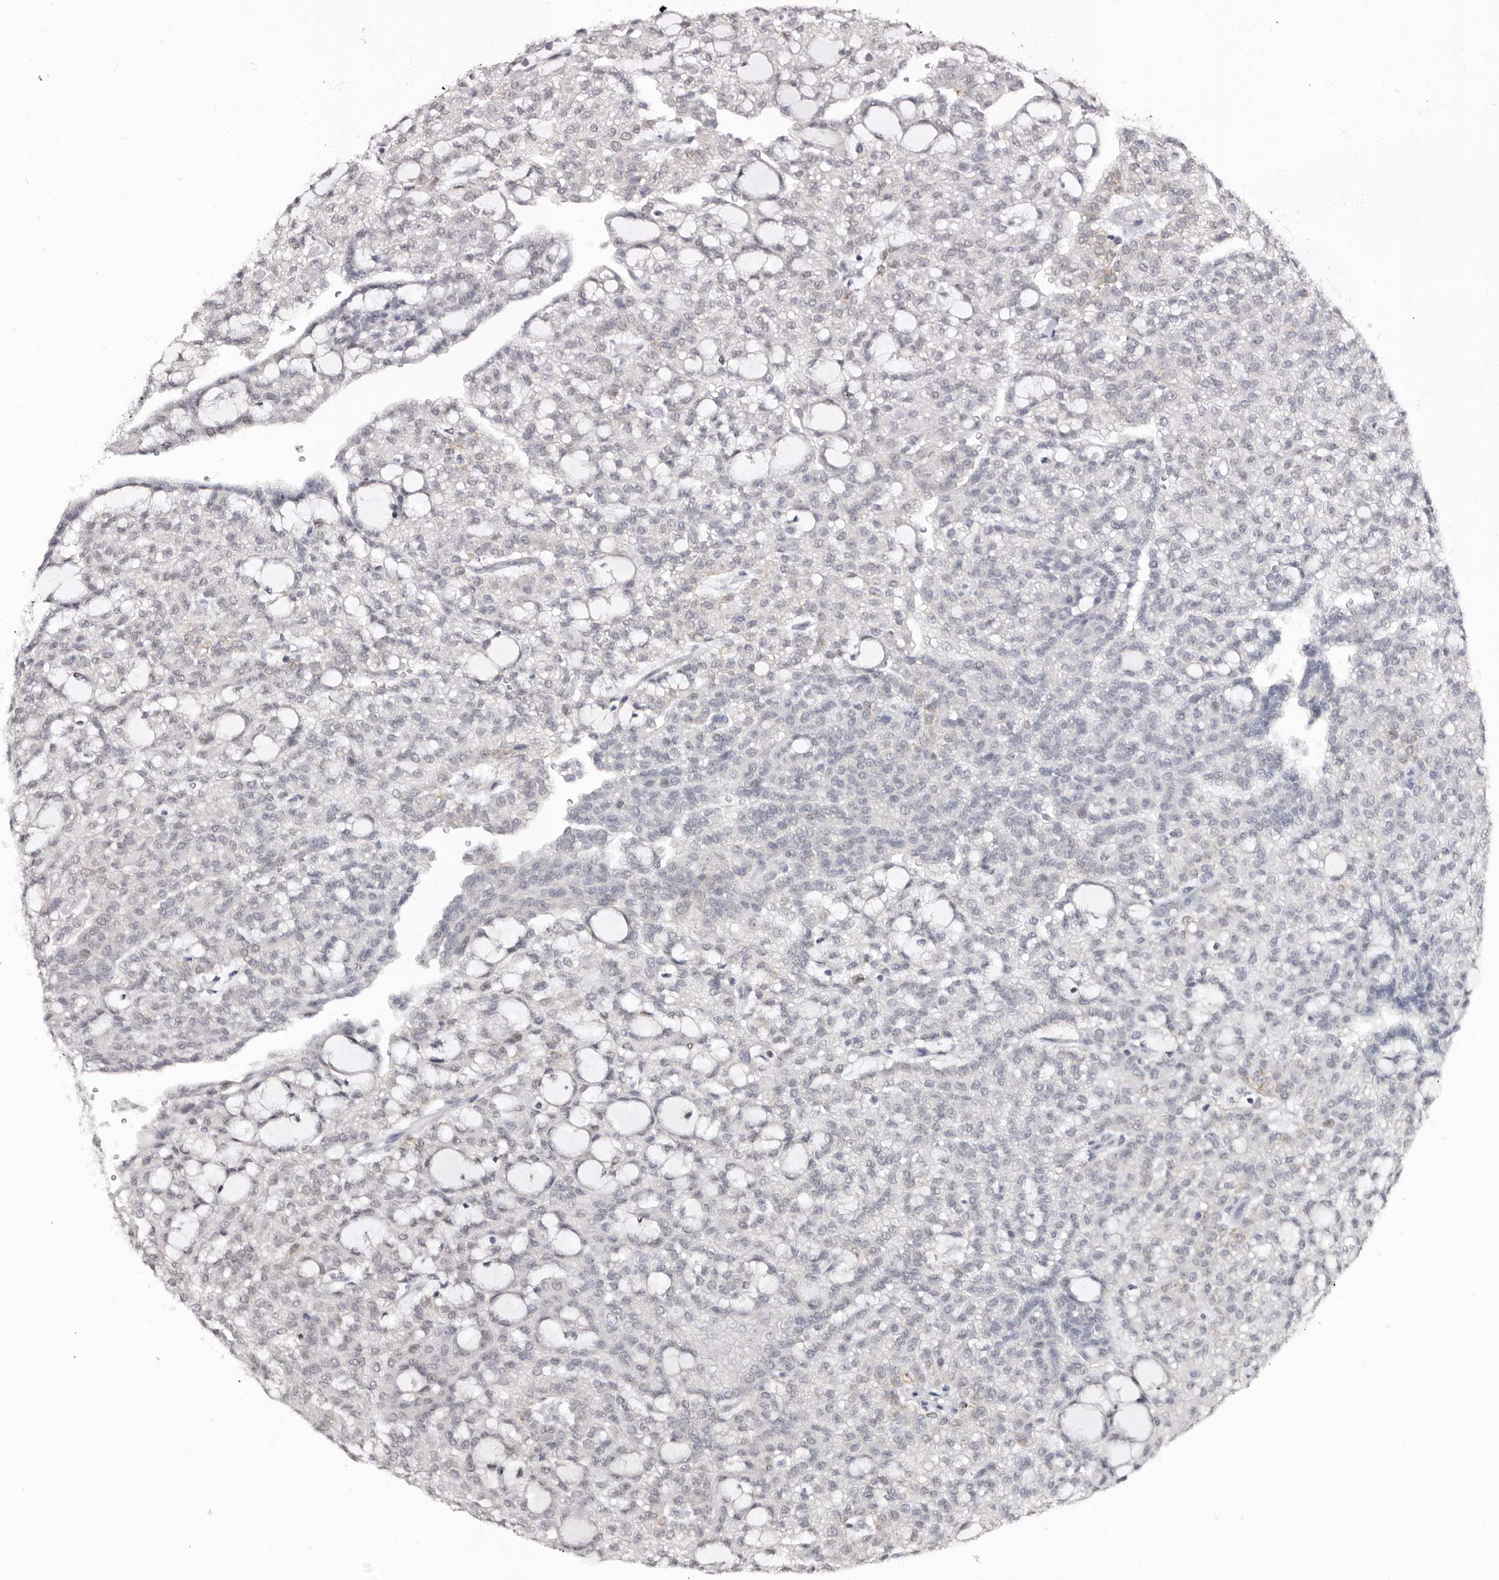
{"staining": {"intensity": "negative", "quantity": "none", "location": "none"}, "tissue": "renal cancer", "cell_type": "Tumor cells", "image_type": "cancer", "snomed": [{"axis": "morphology", "description": "Adenocarcinoma, NOS"}, {"axis": "topography", "description": "Kidney"}], "caption": "Renal cancer was stained to show a protein in brown. There is no significant positivity in tumor cells.", "gene": "PHF20L1", "patient": {"sex": "male", "age": 63}}